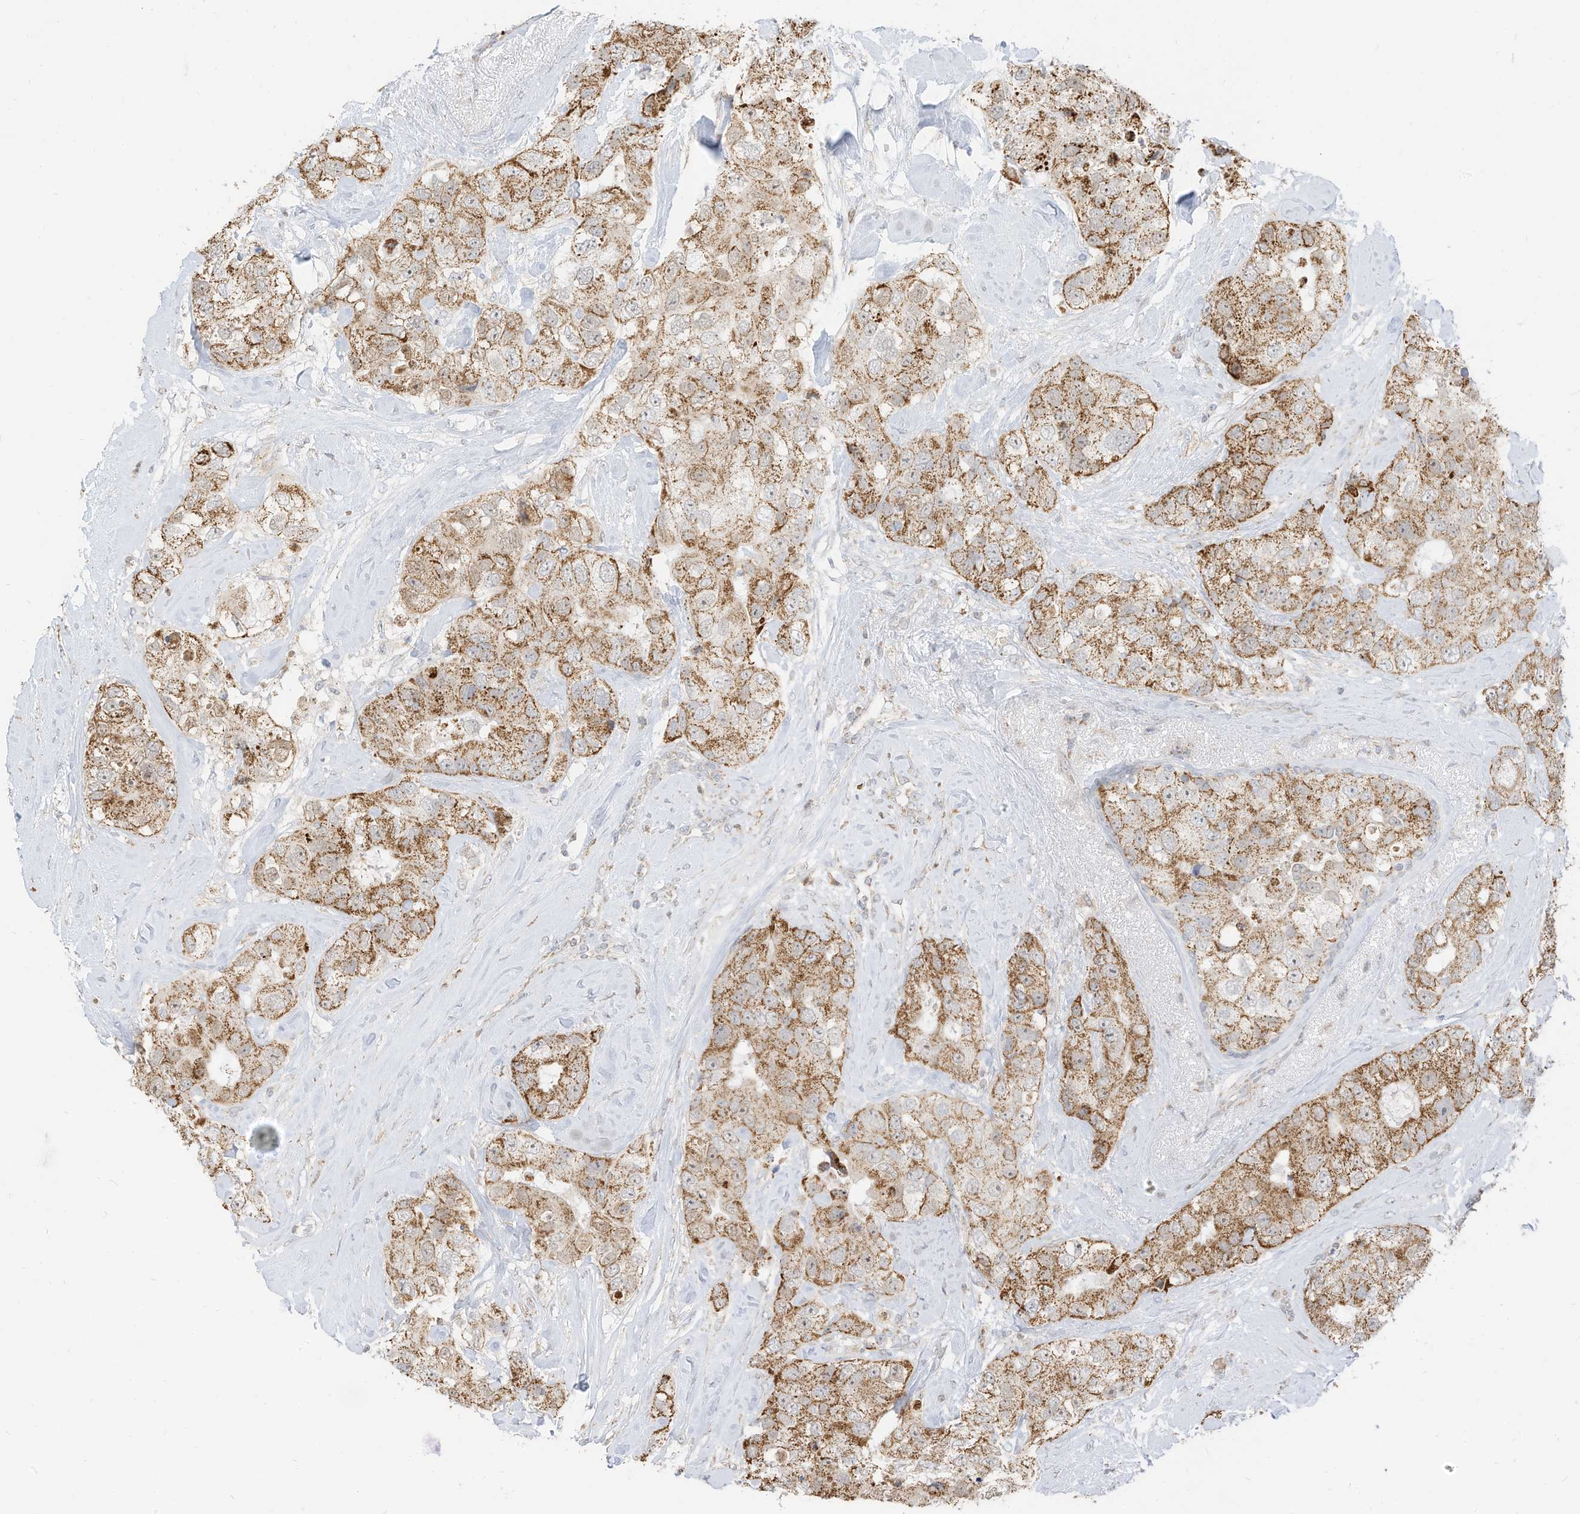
{"staining": {"intensity": "moderate", "quantity": ">75%", "location": "cytoplasmic/membranous"}, "tissue": "breast cancer", "cell_type": "Tumor cells", "image_type": "cancer", "snomed": [{"axis": "morphology", "description": "Duct carcinoma"}, {"axis": "topography", "description": "Breast"}], "caption": "Immunohistochemistry (IHC) staining of infiltrating ductal carcinoma (breast), which displays medium levels of moderate cytoplasmic/membranous staining in about >75% of tumor cells indicating moderate cytoplasmic/membranous protein expression. The staining was performed using DAB (brown) for protein detection and nuclei were counterstained in hematoxylin (blue).", "gene": "MTUS2", "patient": {"sex": "female", "age": 62}}